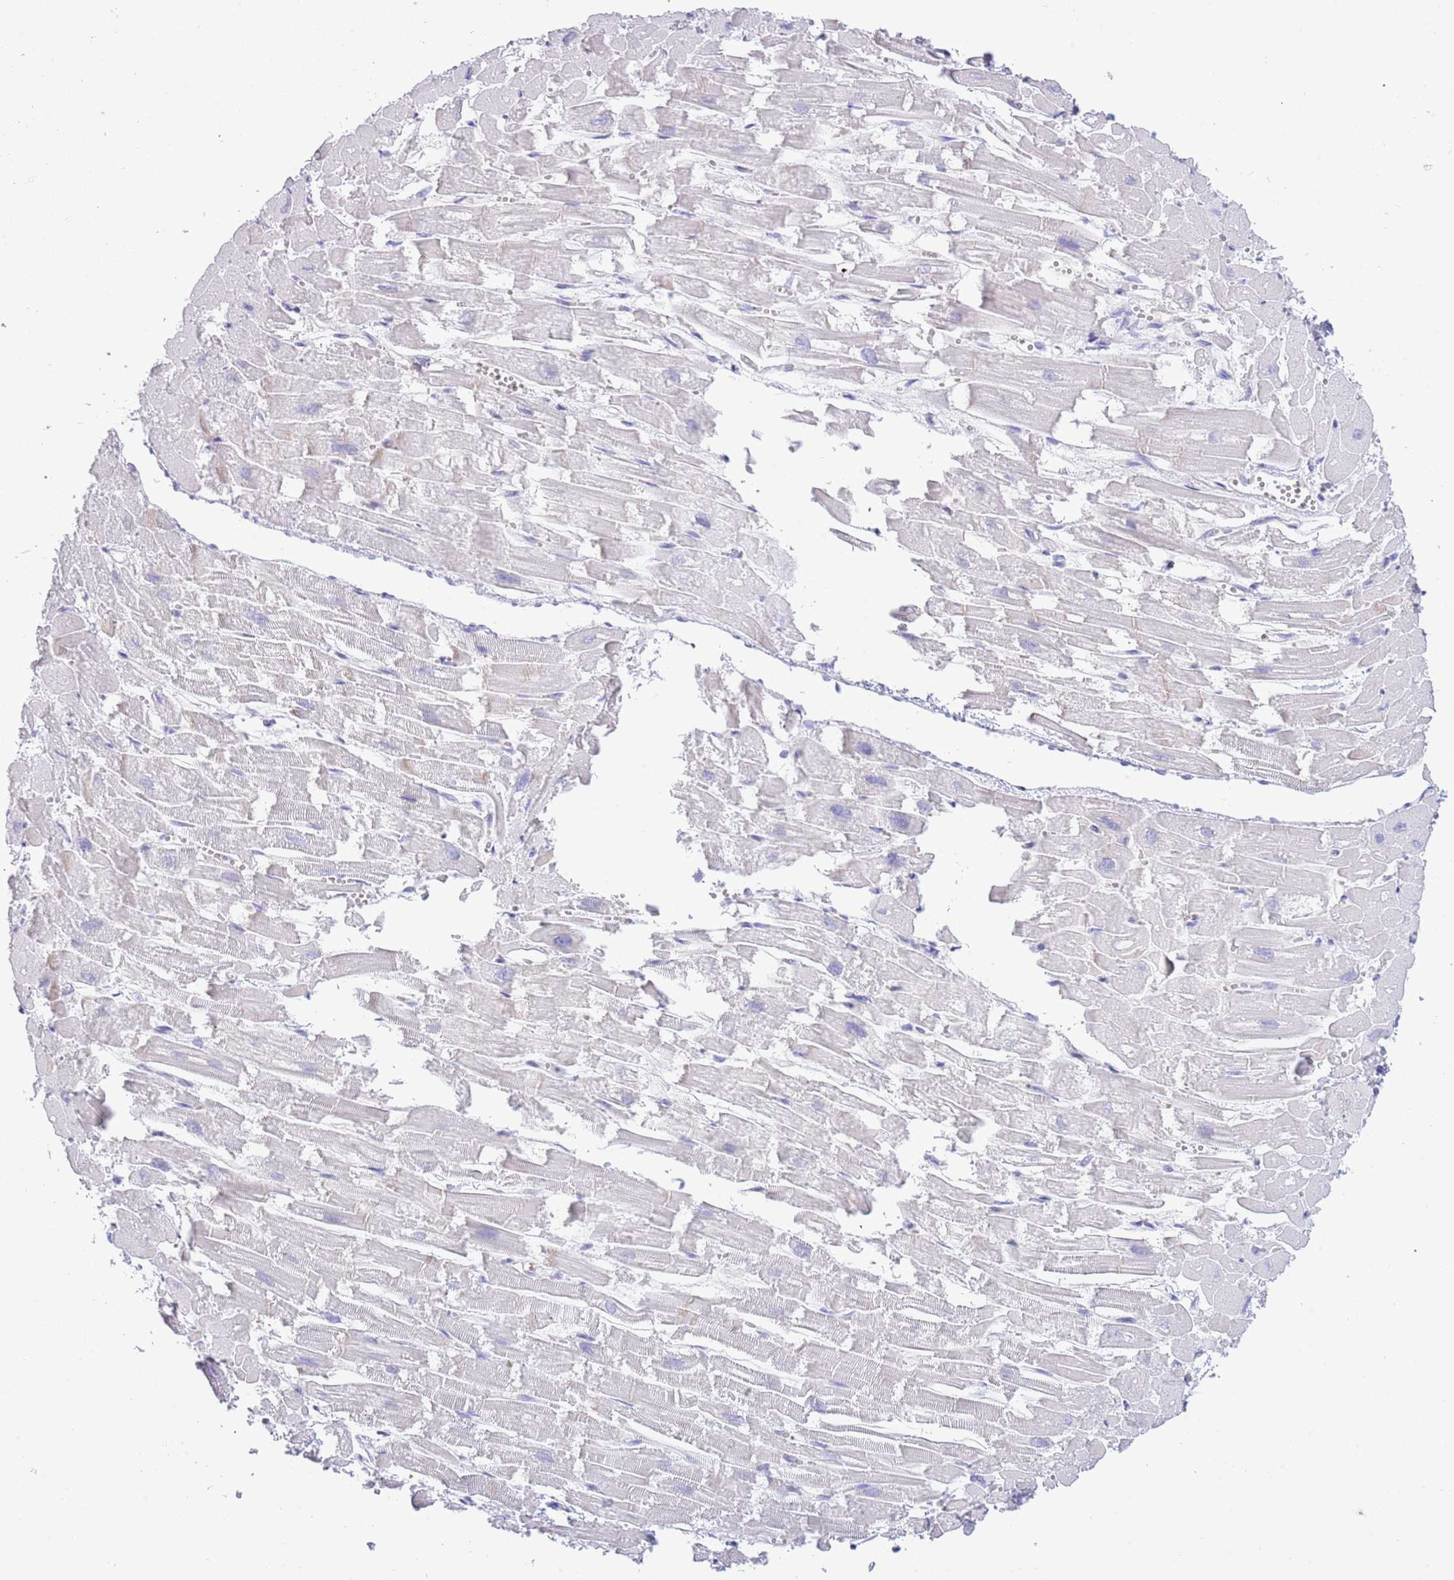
{"staining": {"intensity": "negative", "quantity": "none", "location": "none"}, "tissue": "heart muscle", "cell_type": "Cardiomyocytes", "image_type": "normal", "snomed": [{"axis": "morphology", "description": "Normal tissue, NOS"}, {"axis": "topography", "description": "Heart"}], "caption": "Immunohistochemistry (IHC) of benign heart muscle exhibits no positivity in cardiomyocytes. (Brightfield microscopy of DAB (3,3'-diaminobenzidine) immunohistochemistry at high magnification).", "gene": "ACR", "patient": {"sex": "male", "age": 54}}